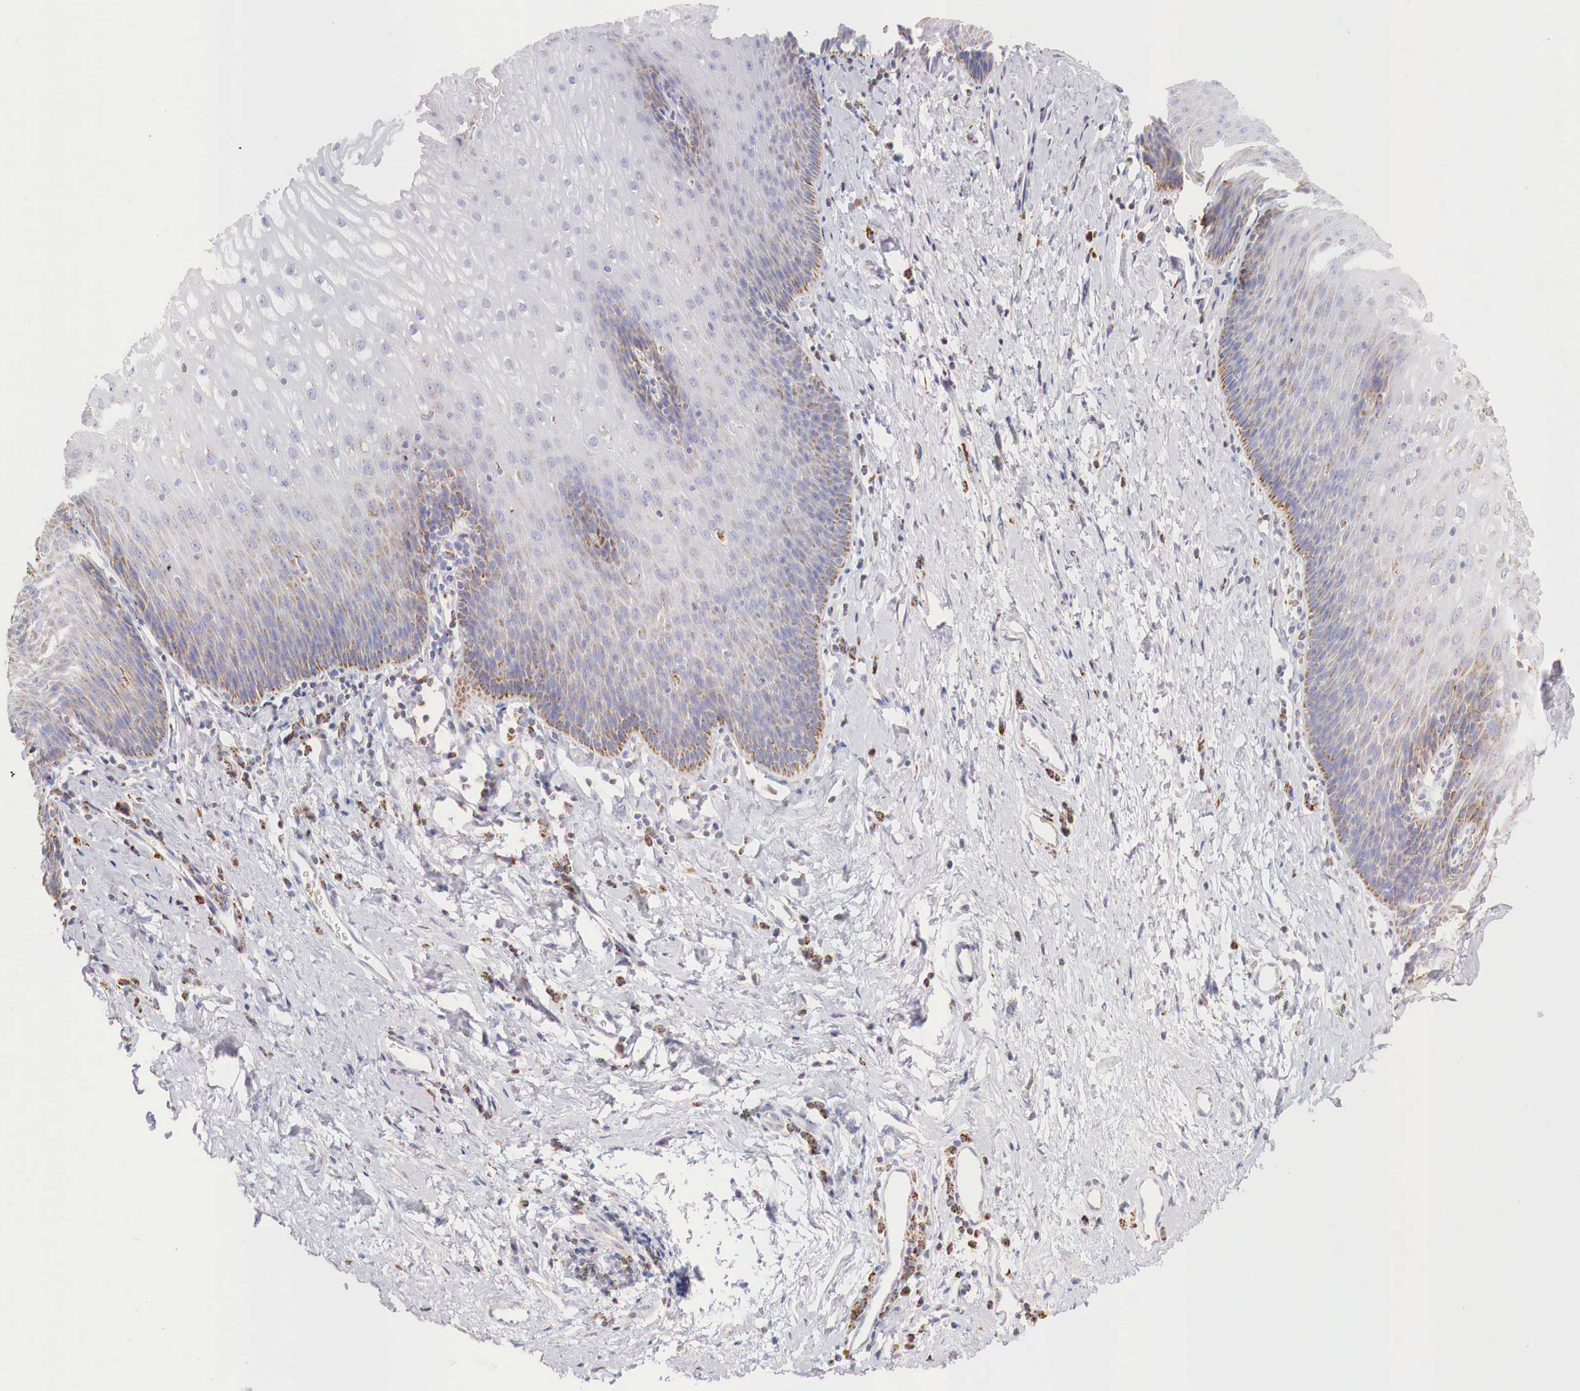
{"staining": {"intensity": "moderate", "quantity": "<25%", "location": "cytoplasmic/membranous"}, "tissue": "esophagus", "cell_type": "Squamous epithelial cells", "image_type": "normal", "snomed": [{"axis": "morphology", "description": "Normal tissue, NOS"}, {"axis": "topography", "description": "Esophagus"}], "caption": "A low amount of moderate cytoplasmic/membranous staining is seen in approximately <25% of squamous epithelial cells in benign esophagus. Ihc stains the protein of interest in brown and the nuclei are stained blue.", "gene": "IDH3G", "patient": {"sex": "female", "age": 61}}